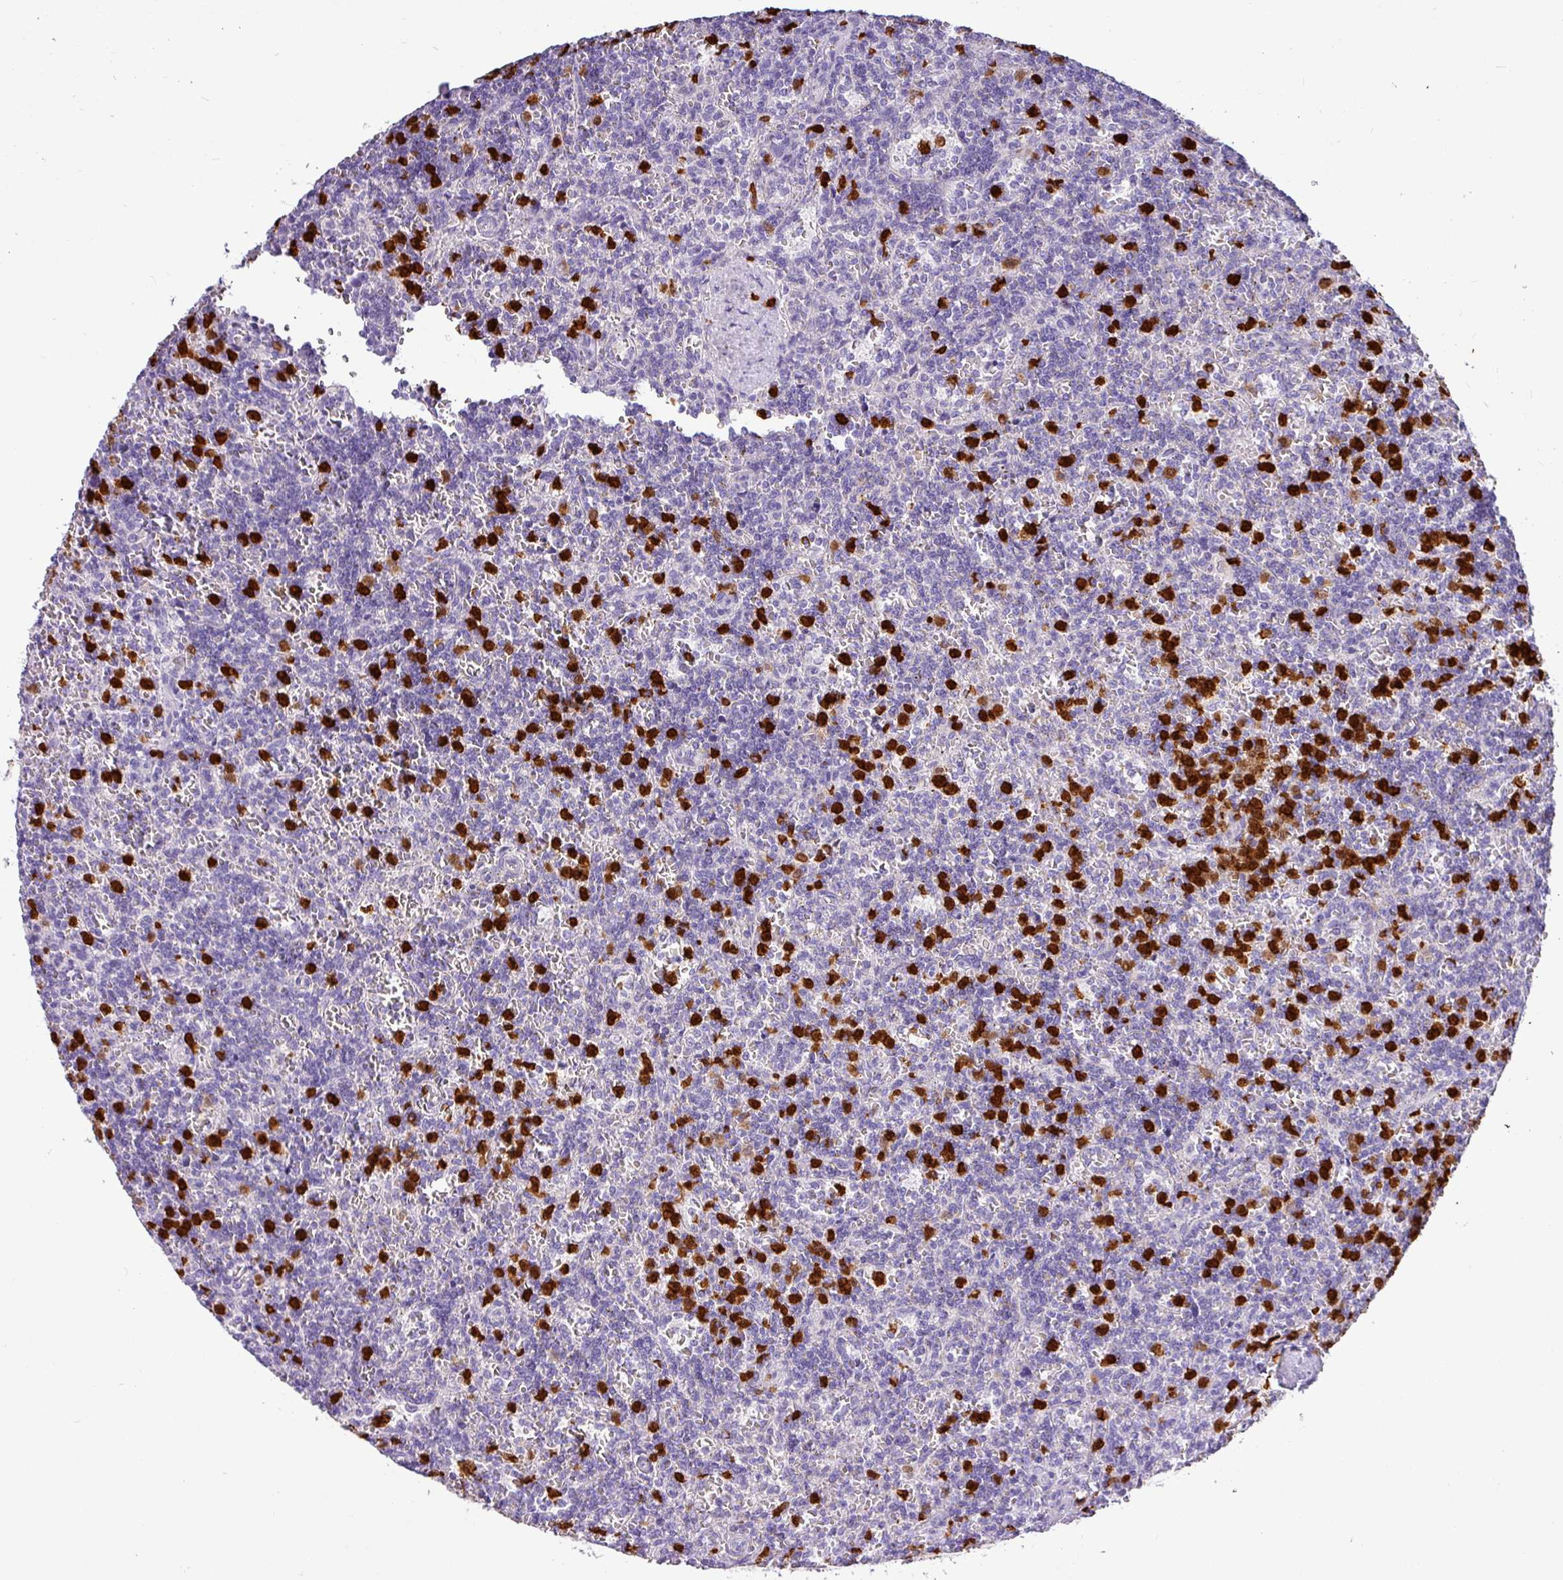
{"staining": {"intensity": "negative", "quantity": "none", "location": "none"}, "tissue": "lymphoma", "cell_type": "Tumor cells", "image_type": "cancer", "snomed": [{"axis": "morphology", "description": "Malignant lymphoma, non-Hodgkin's type, Low grade"}, {"axis": "topography", "description": "Spleen"}], "caption": "This is an immunohistochemistry photomicrograph of human low-grade malignant lymphoma, non-Hodgkin's type. There is no expression in tumor cells.", "gene": "SH2D3C", "patient": {"sex": "male", "age": 73}}